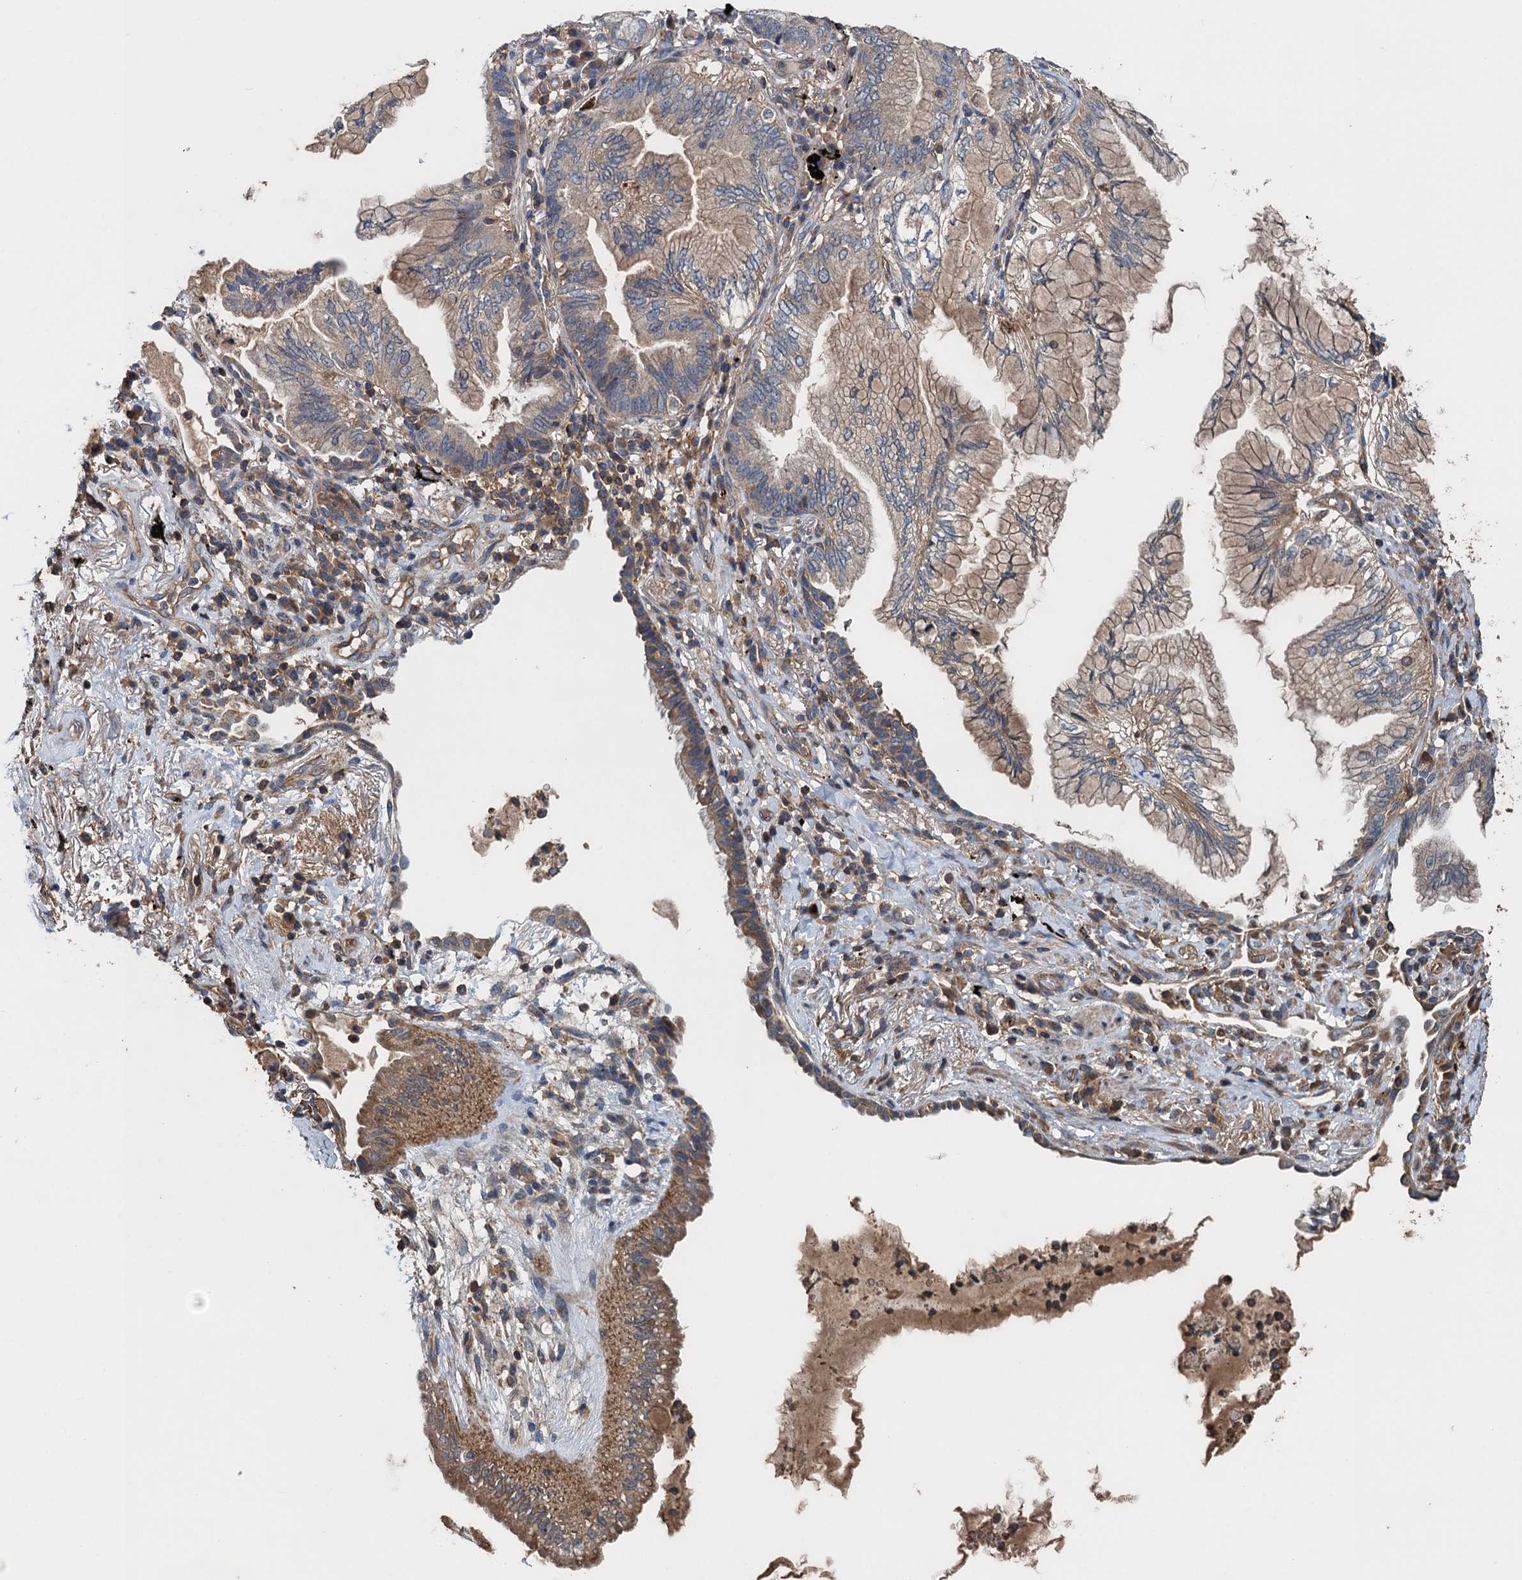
{"staining": {"intensity": "moderate", "quantity": "25%-75%", "location": "cytoplasmic/membranous"}, "tissue": "lung cancer", "cell_type": "Tumor cells", "image_type": "cancer", "snomed": [{"axis": "morphology", "description": "Adenocarcinoma, NOS"}, {"axis": "topography", "description": "Lung"}], "caption": "Tumor cells show medium levels of moderate cytoplasmic/membranous positivity in approximately 25%-75% of cells in human adenocarcinoma (lung).", "gene": "BORCS5", "patient": {"sex": "female", "age": 70}}